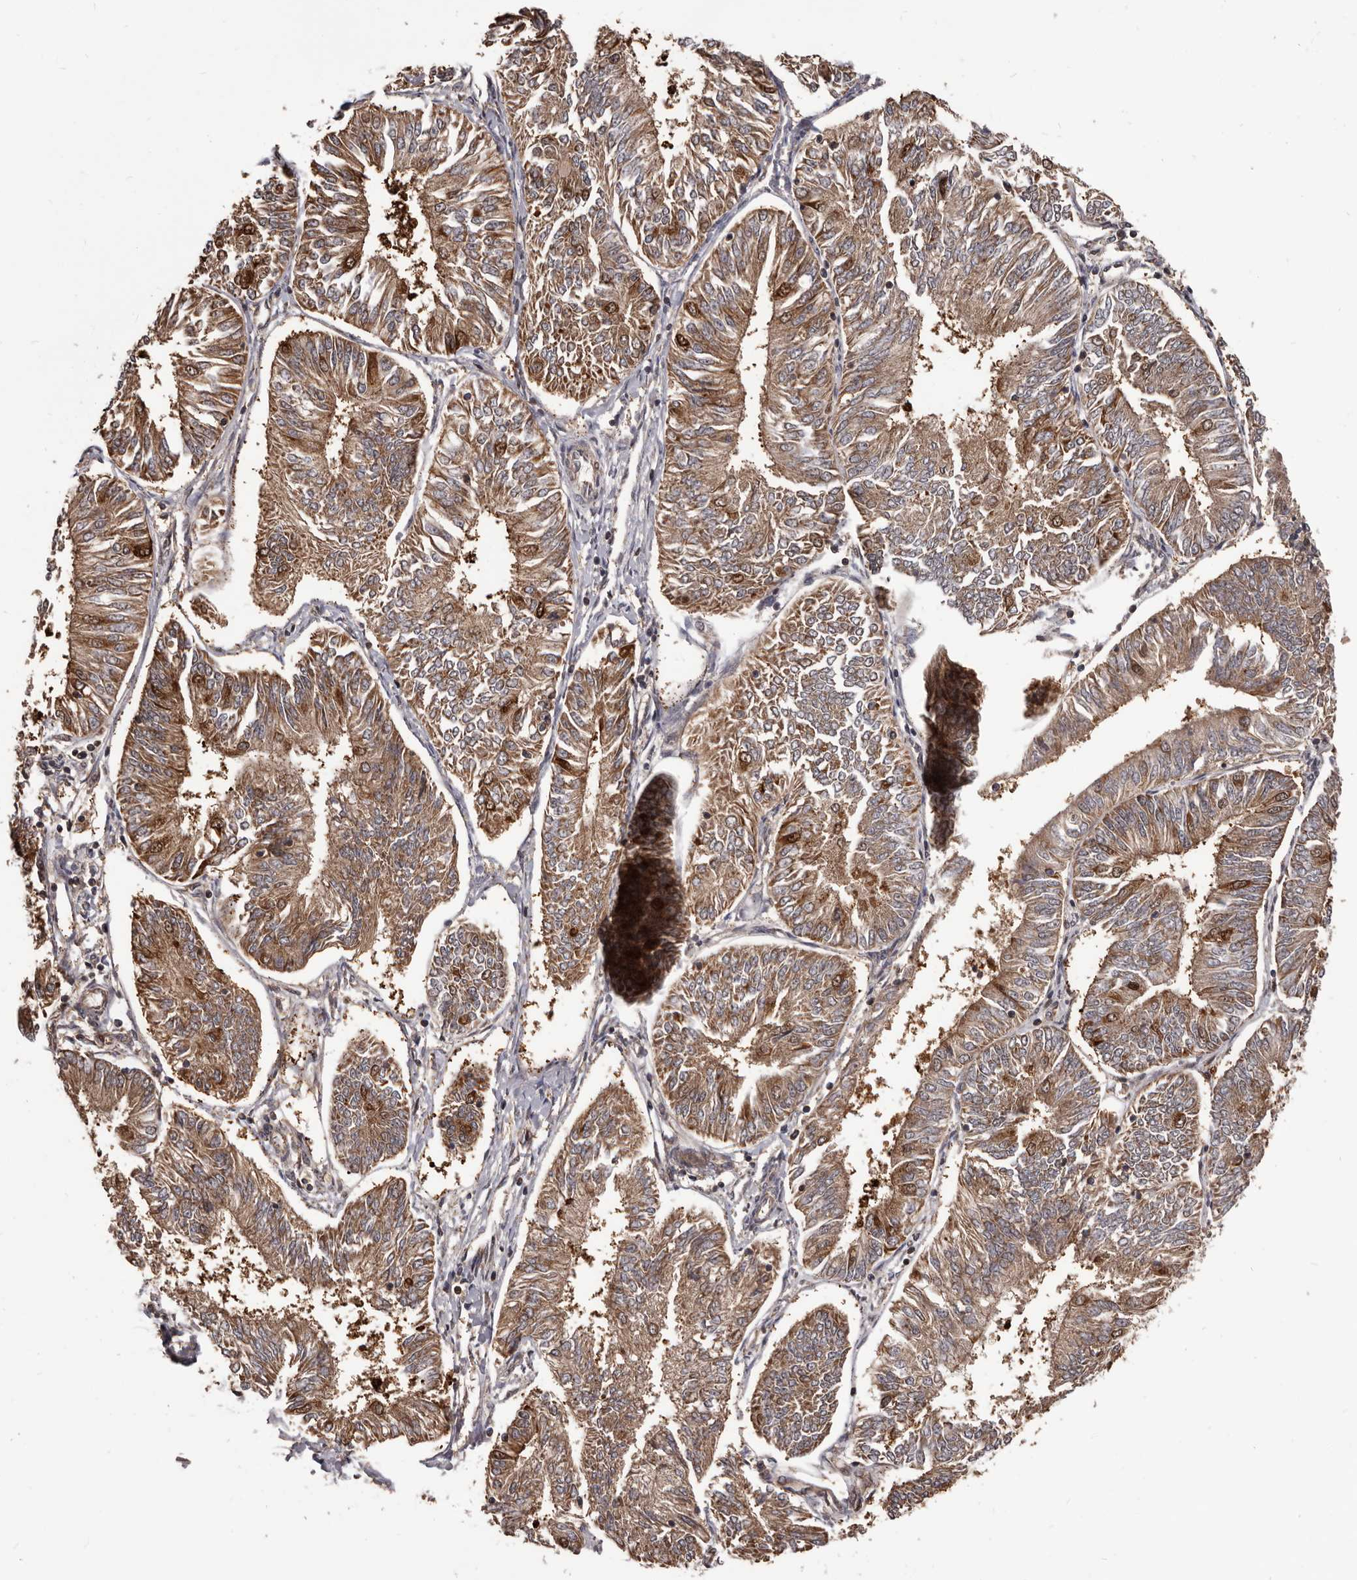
{"staining": {"intensity": "moderate", "quantity": ">75%", "location": "cytoplasmic/membranous"}, "tissue": "endometrial cancer", "cell_type": "Tumor cells", "image_type": "cancer", "snomed": [{"axis": "morphology", "description": "Adenocarcinoma, NOS"}, {"axis": "topography", "description": "Endometrium"}], "caption": "Immunohistochemistry of adenocarcinoma (endometrial) exhibits medium levels of moderate cytoplasmic/membranous staining in about >75% of tumor cells. The protein of interest is stained brown, and the nuclei are stained in blue (DAB (3,3'-diaminobenzidine) IHC with brightfield microscopy, high magnification).", "gene": "MAP3K14", "patient": {"sex": "female", "age": 58}}